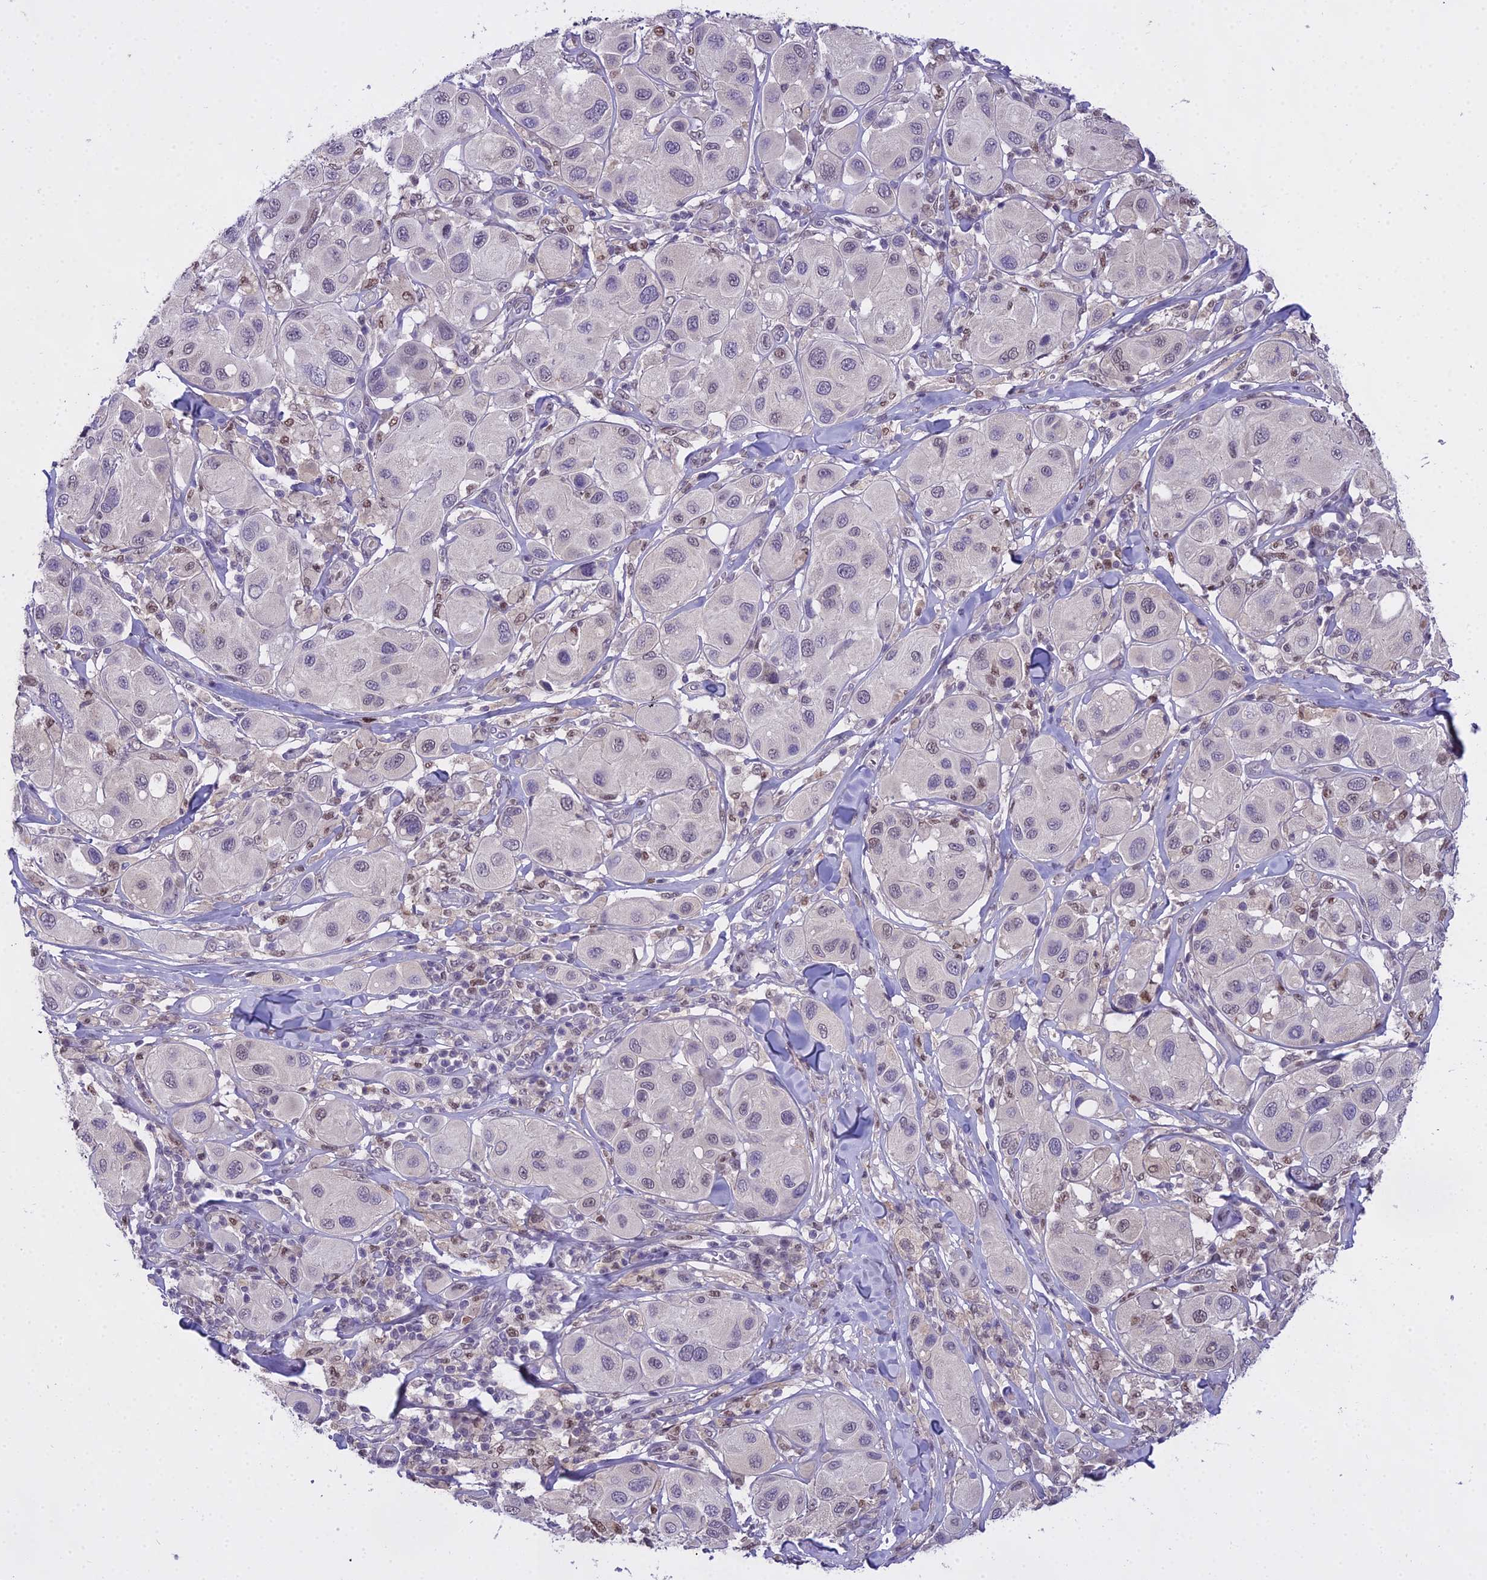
{"staining": {"intensity": "negative", "quantity": "none", "location": "none"}, "tissue": "melanoma", "cell_type": "Tumor cells", "image_type": "cancer", "snomed": [{"axis": "morphology", "description": "Malignant melanoma, Metastatic site"}, {"axis": "topography", "description": "Skin"}], "caption": "Immunohistochemical staining of human malignant melanoma (metastatic site) exhibits no significant staining in tumor cells. (DAB (3,3'-diaminobenzidine) immunohistochemistry with hematoxylin counter stain).", "gene": "MAT2A", "patient": {"sex": "male", "age": 41}}